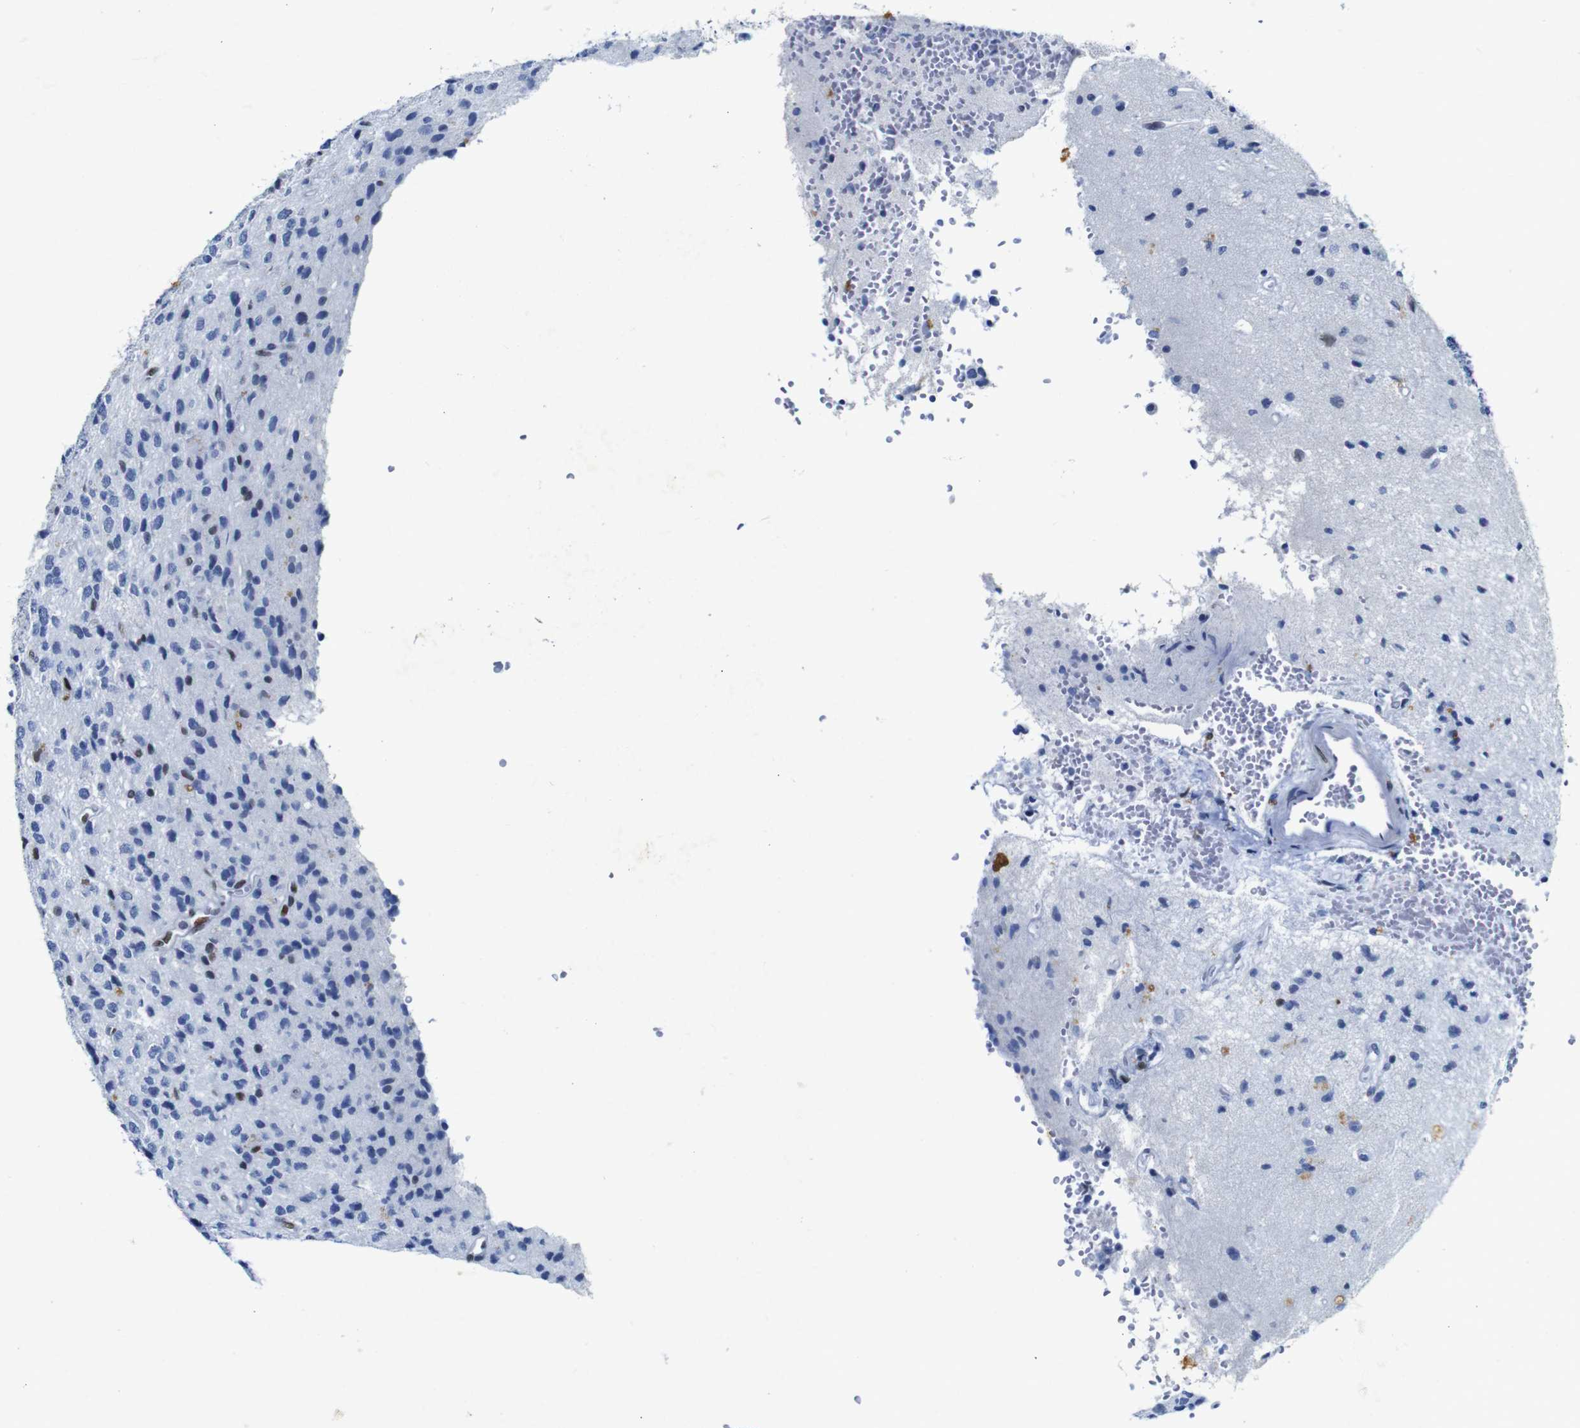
{"staining": {"intensity": "negative", "quantity": "none", "location": "none"}, "tissue": "glioma", "cell_type": "Tumor cells", "image_type": "cancer", "snomed": [{"axis": "morphology", "description": "Glioma, malignant, High grade"}, {"axis": "topography", "description": "pancreas cauda"}], "caption": "This is an immunohistochemistry photomicrograph of human high-grade glioma (malignant). There is no positivity in tumor cells.", "gene": "FOSL2", "patient": {"sex": "male", "age": 60}}